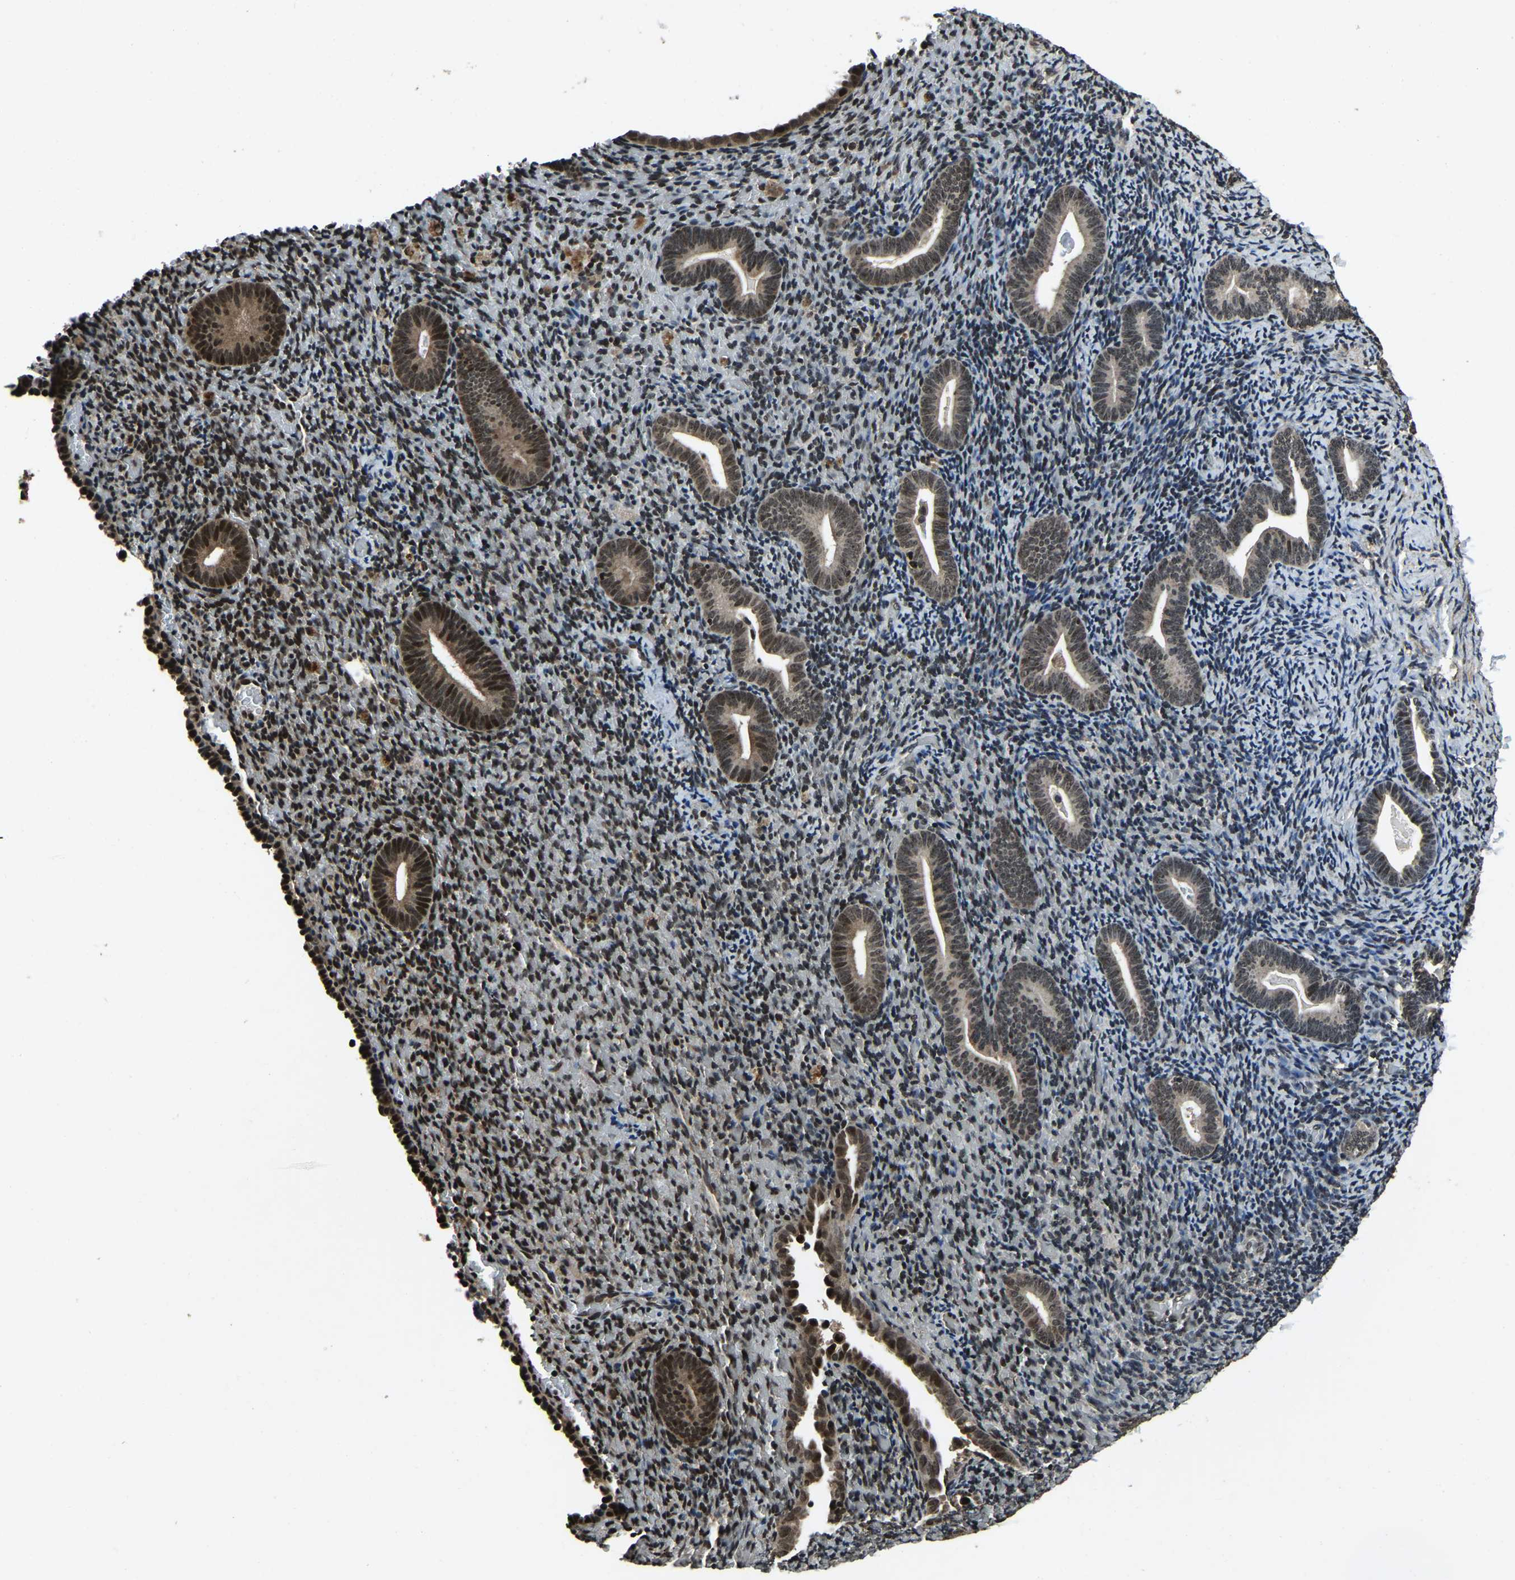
{"staining": {"intensity": "moderate", "quantity": "<25%", "location": "nuclear"}, "tissue": "endometrium", "cell_type": "Cells in endometrial stroma", "image_type": "normal", "snomed": [{"axis": "morphology", "description": "Normal tissue, NOS"}, {"axis": "topography", "description": "Endometrium"}], "caption": "A low amount of moderate nuclear positivity is seen in about <25% of cells in endometrial stroma in normal endometrium. (DAB (3,3'-diaminobenzidine) IHC, brown staining for protein, blue staining for nuclei).", "gene": "ANKIB1", "patient": {"sex": "female", "age": 51}}